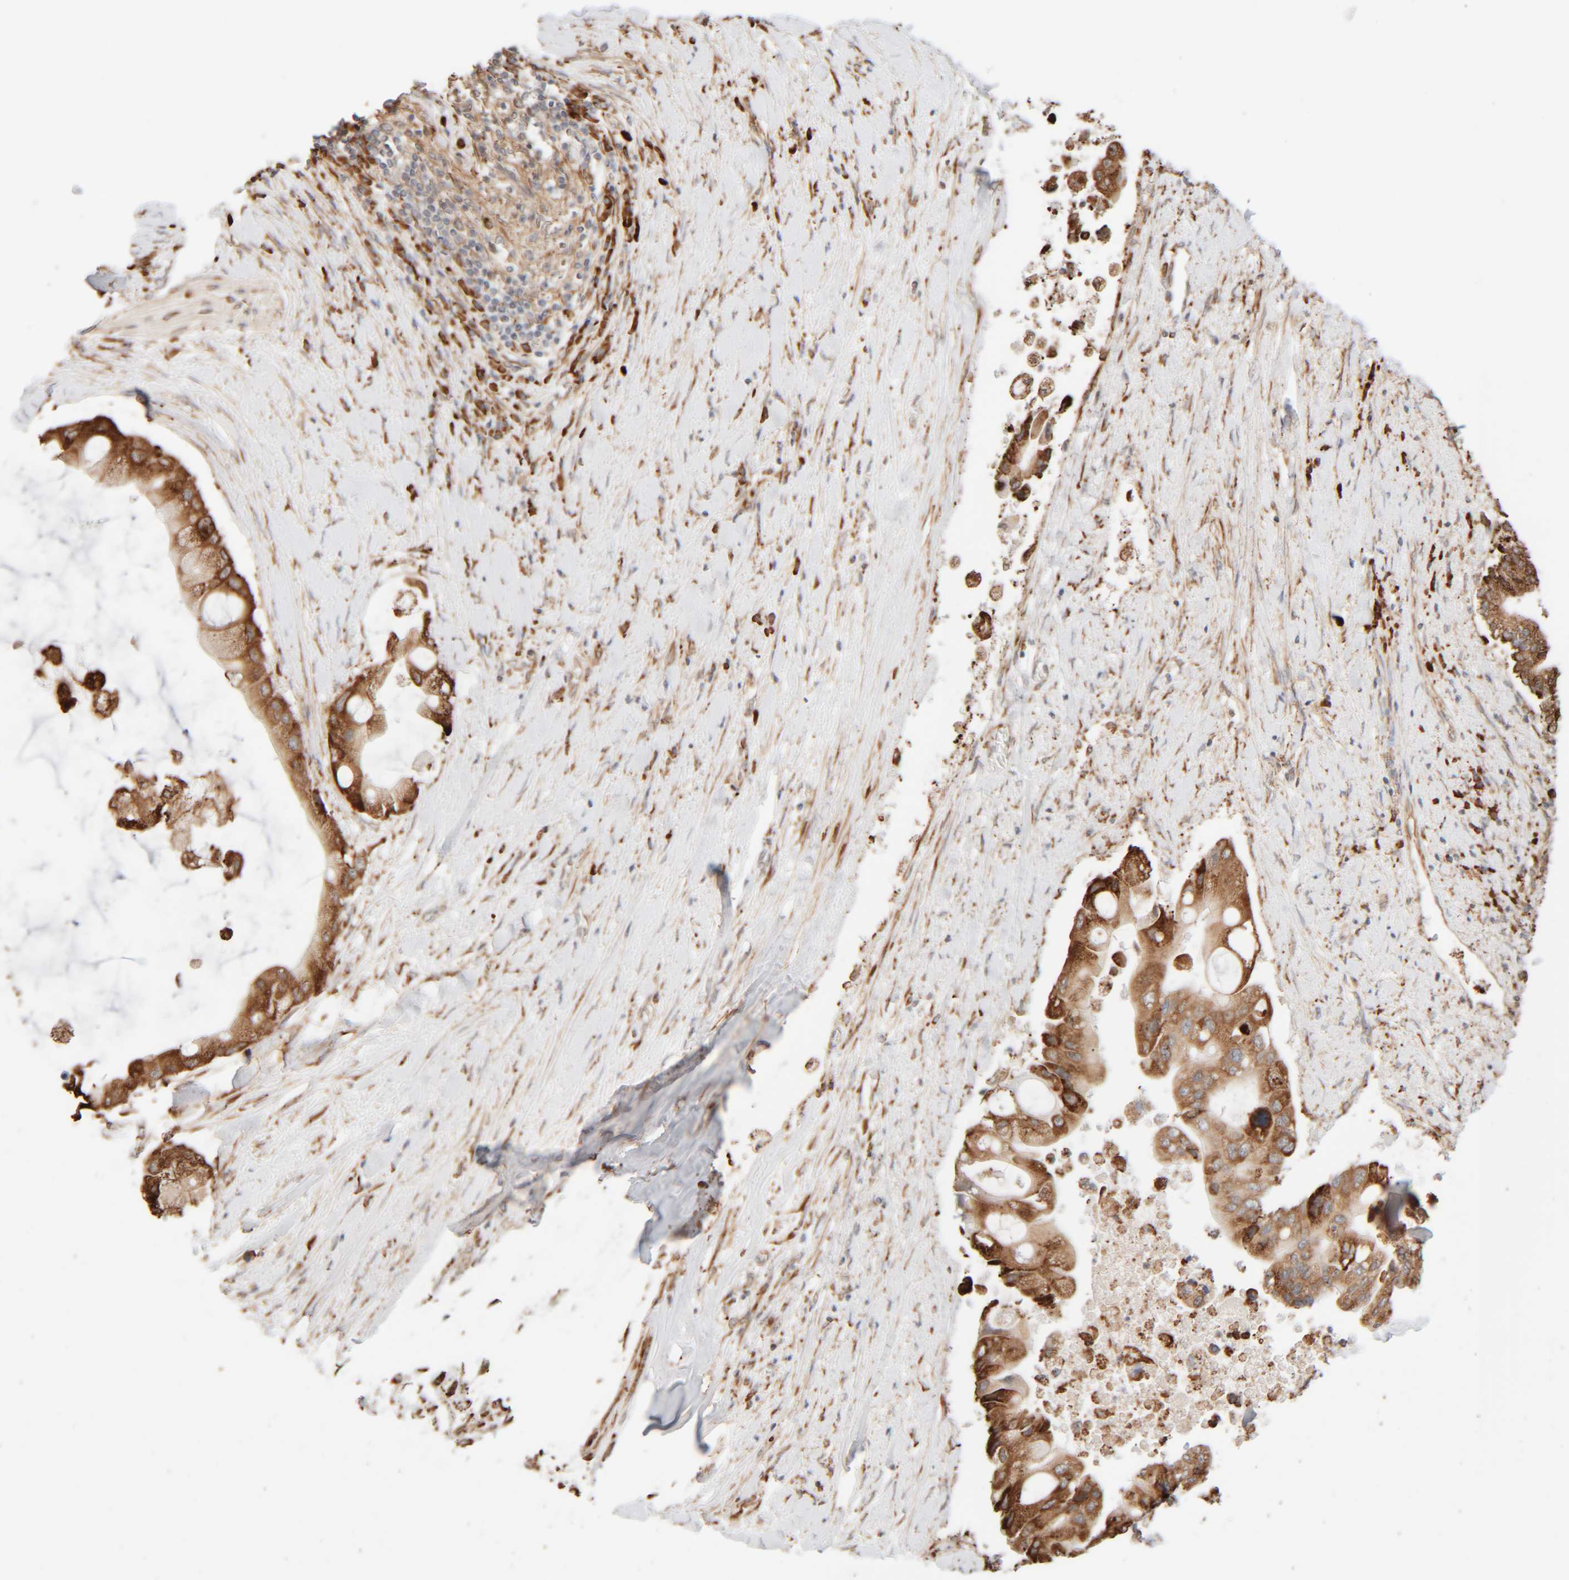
{"staining": {"intensity": "strong", "quantity": ">75%", "location": "cytoplasmic/membranous"}, "tissue": "liver cancer", "cell_type": "Tumor cells", "image_type": "cancer", "snomed": [{"axis": "morphology", "description": "Cholangiocarcinoma"}, {"axis": "topography", "description": "Liver"}], "caption": "A brown stain highlights strong cytoplasmic/membranous staining of a protein in liver cholangiocarcinoma tumor cells.", "gene": "INTS1", "patient": {"sex": "male", "age": 50}}